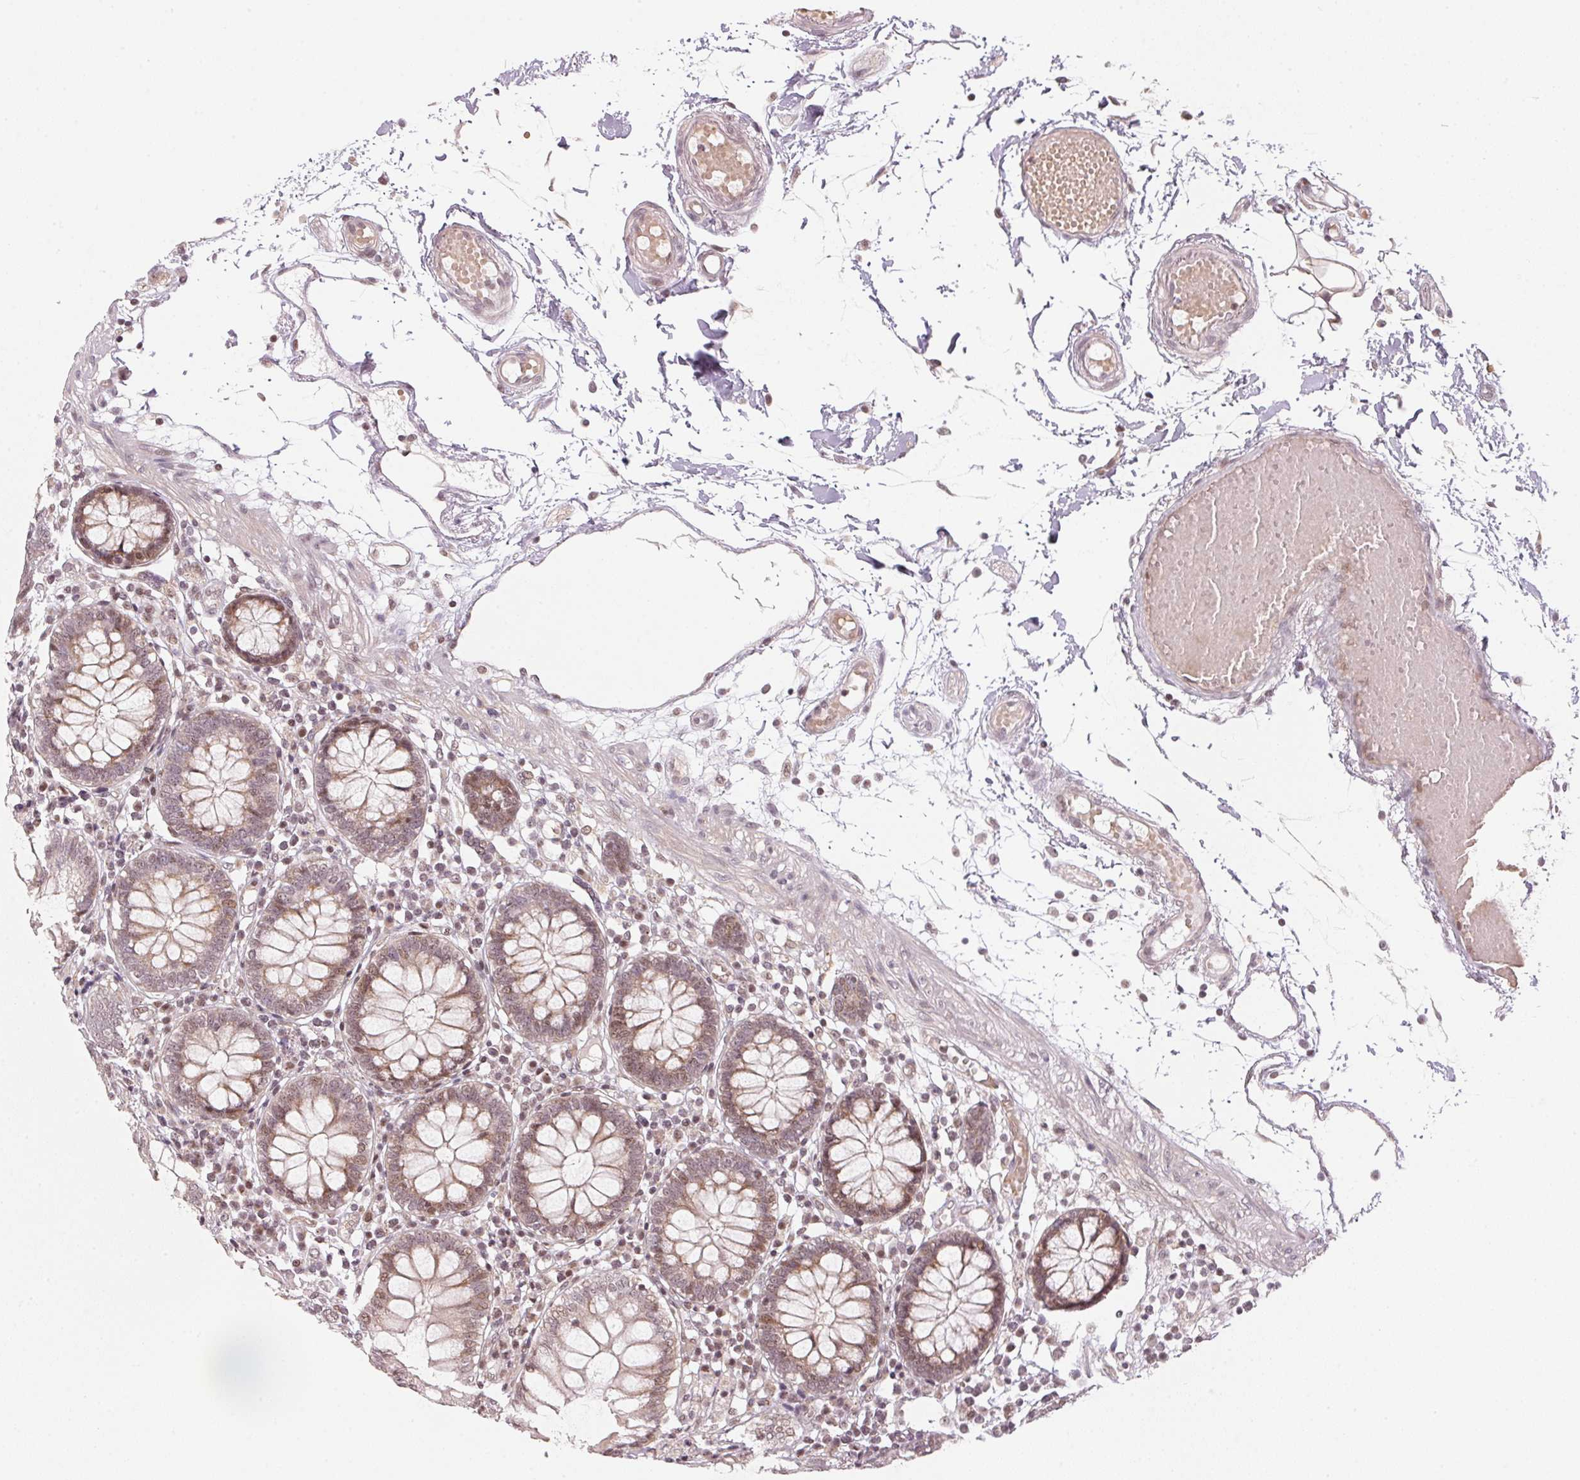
{"staining": {"intensity": "weak", "quantity": "25%-75%", "location": "cytoplasmic/membranous,nuclear"}, "tissue": "colon", "cell_type": "Endothelial cells", "image_type": "normal", "snomed": [{"axis": "morphology", "description": "Normal tissue, NOS"}, {"axis": "morphology", "description": "Adenocarcinoma, NOS"}, {"axis": "topography", "description": "Colon"}], "caption": "IHC micrograph of normal human colon stained for a protein (brown), which shows low levels of weak cytoplasmic/membranous,nuclear positivity in approximately 25%-75% of endothelial cells.", "gene": "KAT6A", "patient": {"sex": "male", "age": 83}}